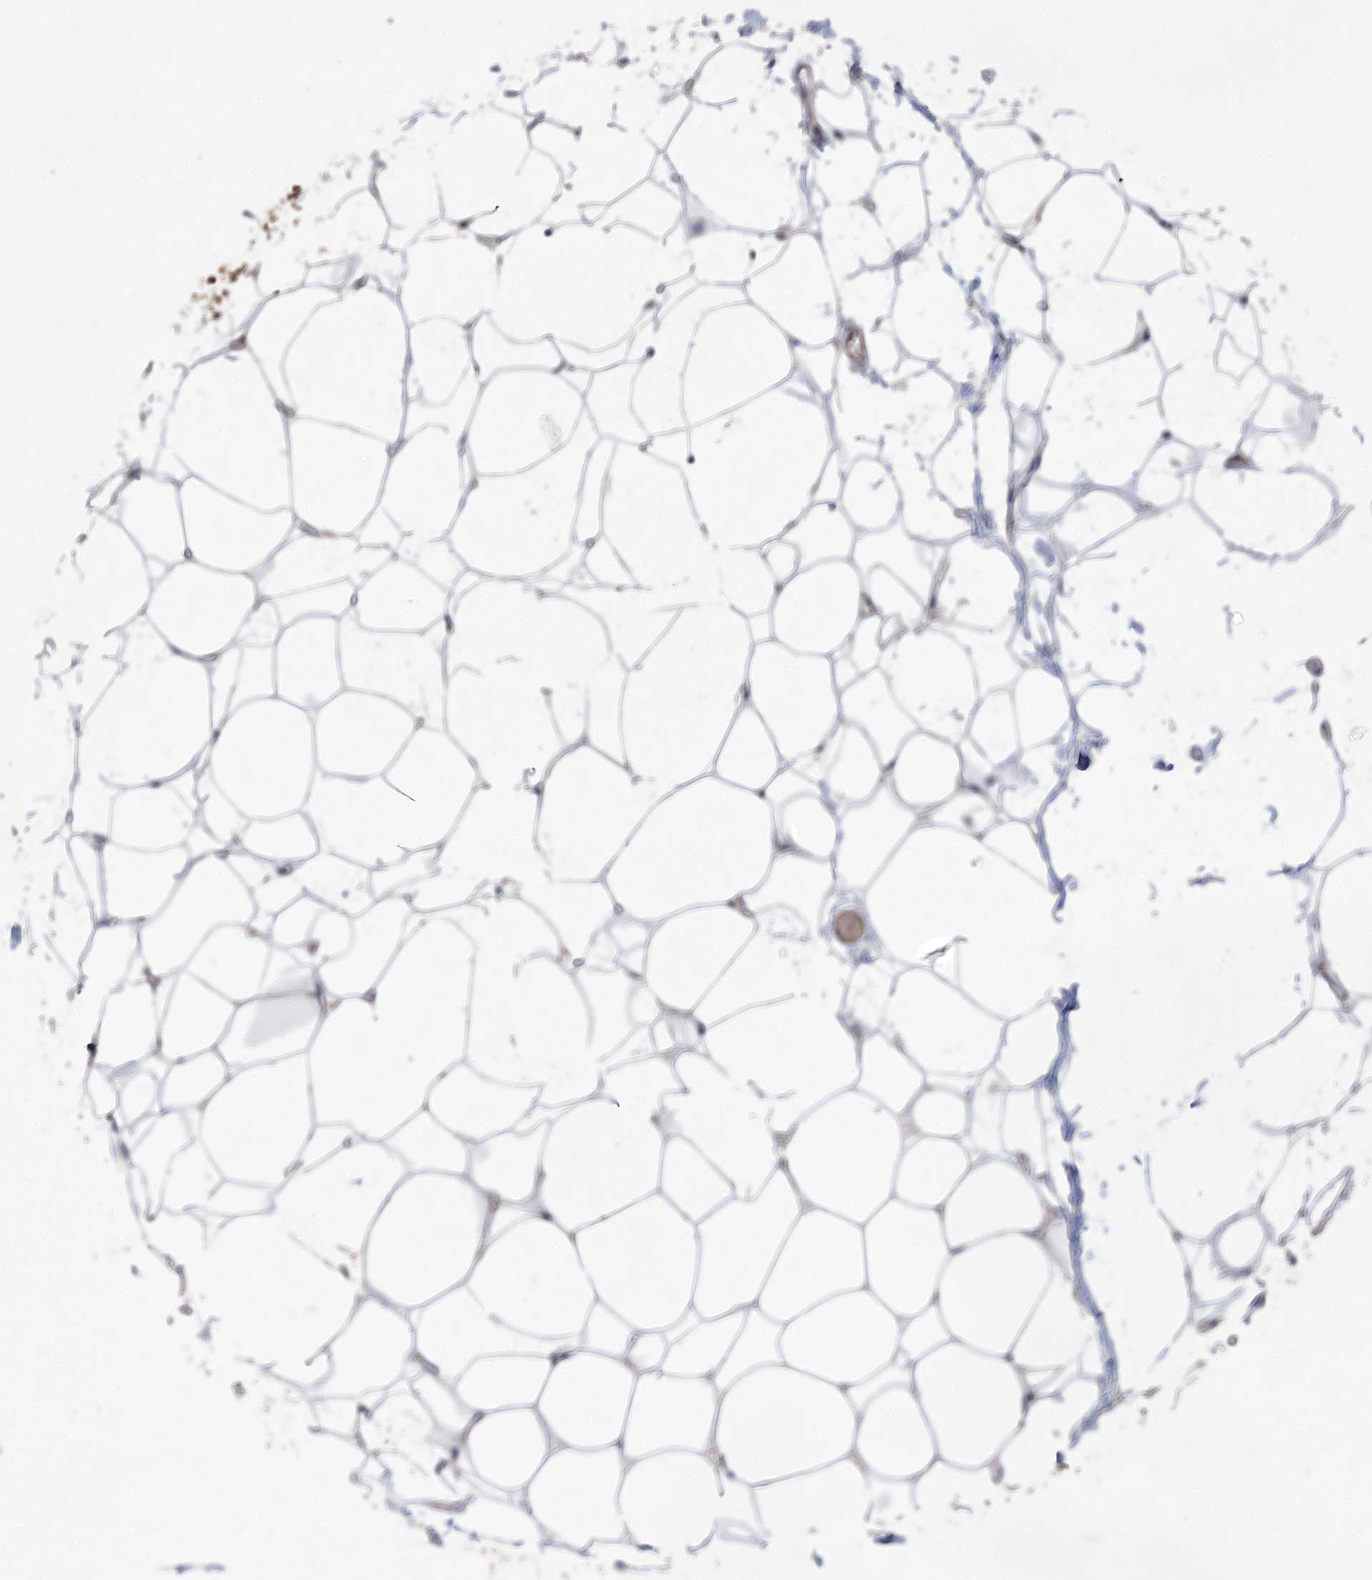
{"staining": {"intensity": "weak", "quantity": ">75%", "location": "cytoplasmic/membranous"}, "tissue": "adipose tissue", "cell_type": "Adipocytes", "image_type": "normal", "snomed": [{"axis": "morphology", "description": "Normal tissue, NOS"}, {"axis": "topography", "description": "Breast"}], "caption": "Adipose tissue stained with a brown dye displays weak cytoplasmic/membranous positive positivity in about >75% of adipocytes.", "gene": "SCN11A", "patient": {"sex": "female", "age": 23}}